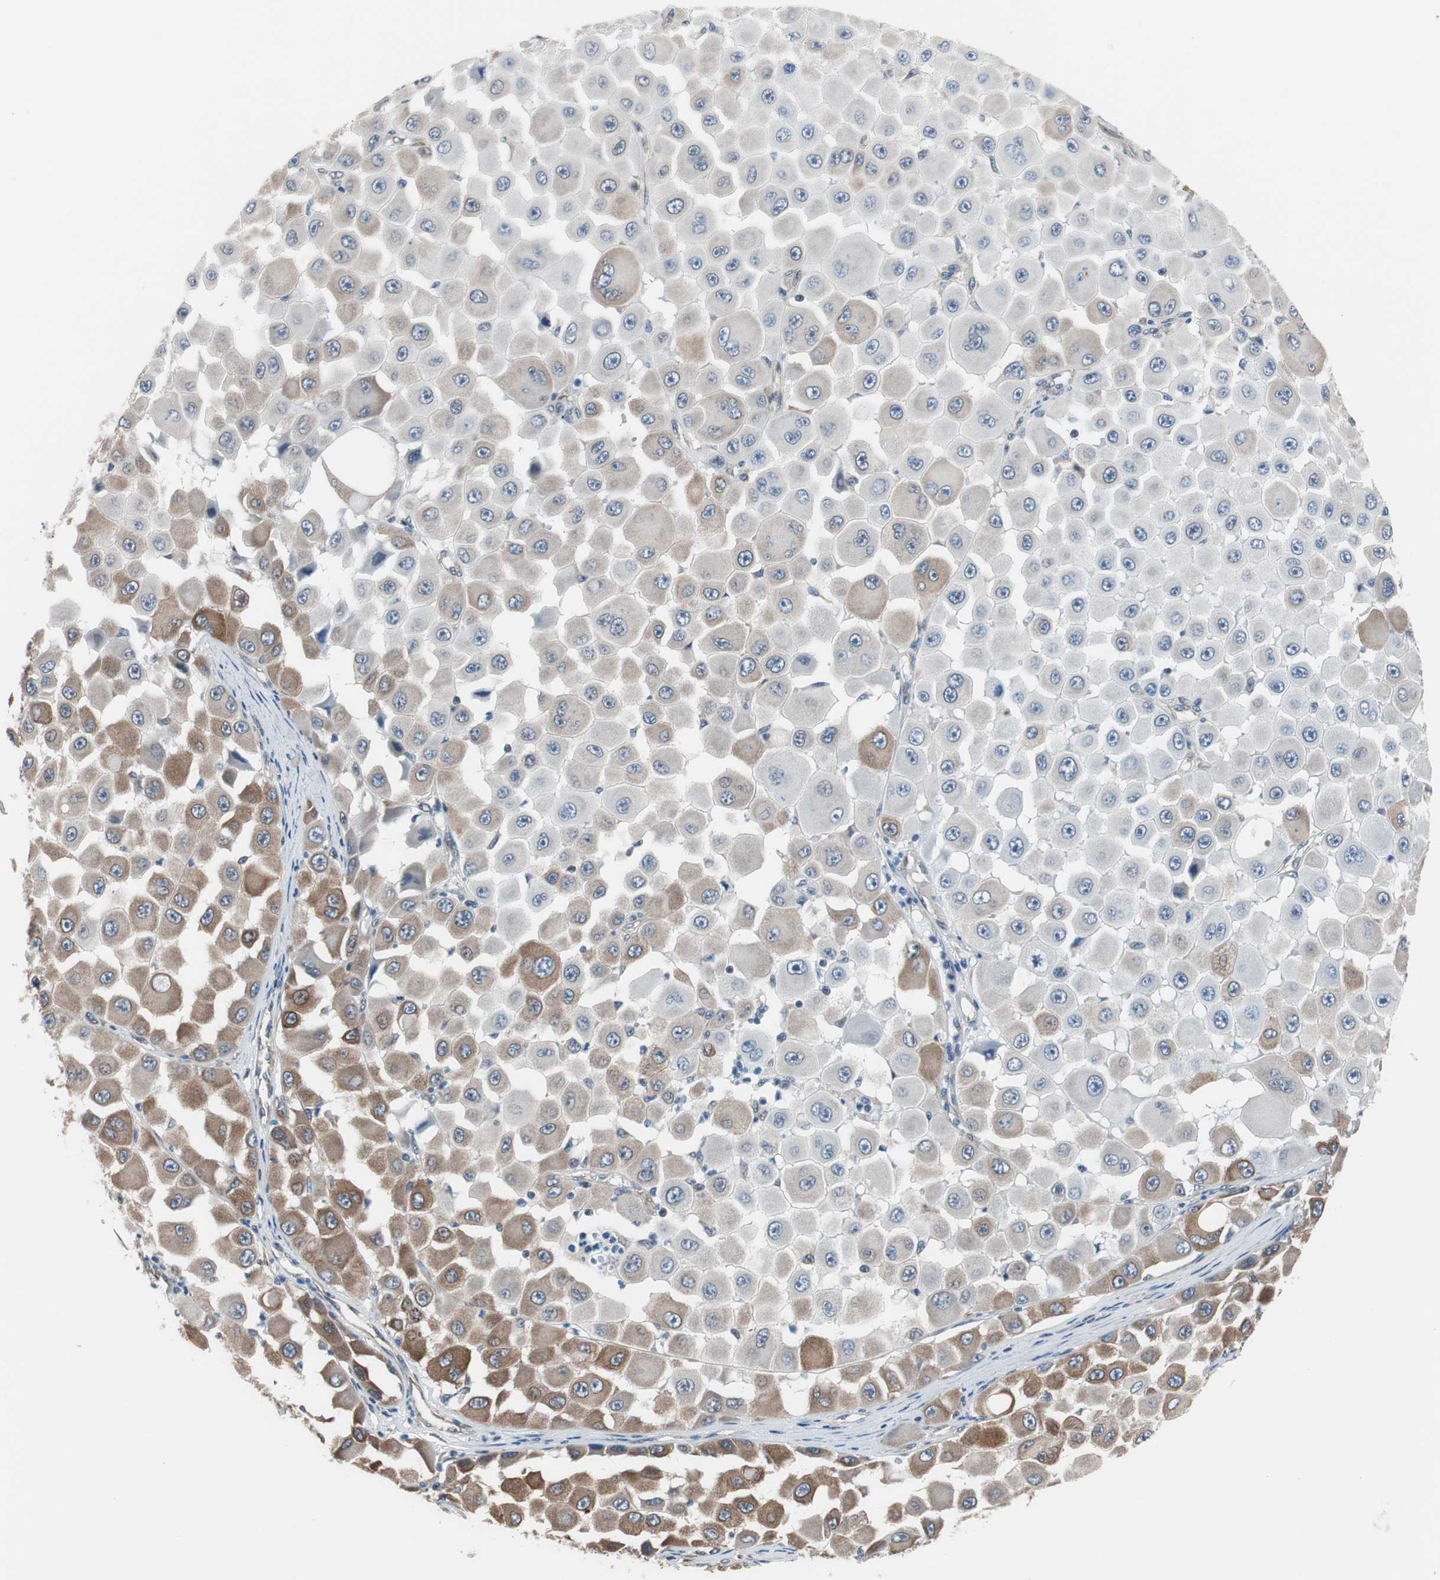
{"staining": {"intensity": "weak", "quantity": "<25%", "location": "cytoplasmic/membranous"}, "tissue": "melanoma", "cell_type": "Tumor cells", "image_type": "cancer", "snomed": [{"axis": "morphology", "description": "Malignant melanoma, NOS"}, {"axis": "topography", "description": "Skin"}], "caption": "Immunohistochemistry (IHC) histopathology image of neoplastic tissue: human malignant melanoma stained with DAB (3,3'-diaminobenzidine) demonstrates no significant protein expression in tumor cells.", "gene": "KIF3B", "patient": {"sex": "female", "age": 81}}